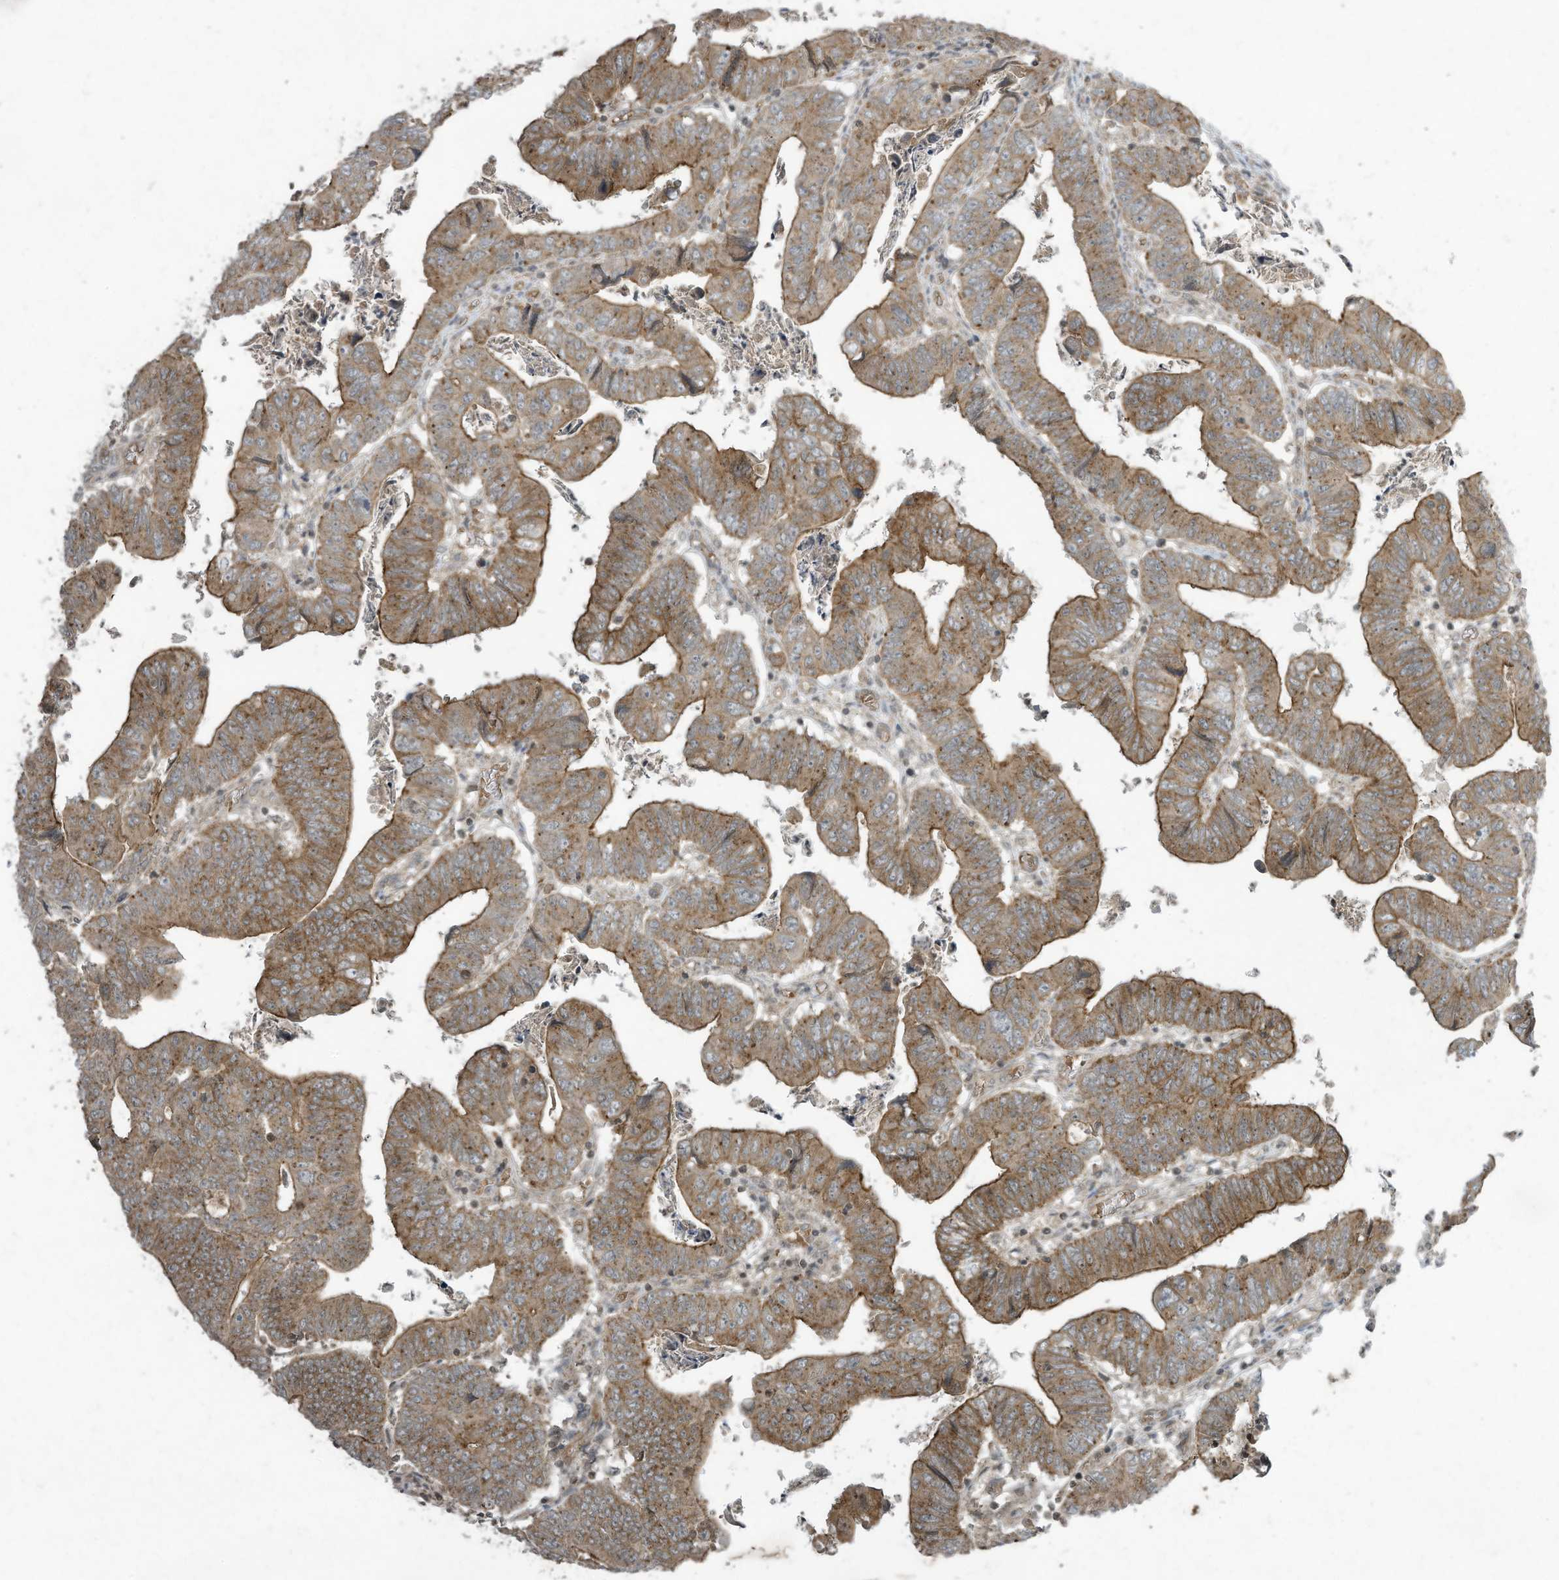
{"staining": {"intensity": "moderate", "quantity": ">75%", "location": "cytoplasmic/membranous"}, "tissue": "colorectal cancer", "cell_type": "Tumor cells", "image_type": "cancer", "snomed": [{"axis": "morphology", "description": "Normal tissue, NOS"}, {"axis": "morphology", "description": "Adenocarcinoma, NOS"}, {"axis": "topography", "description": "Rectum"}], "caption": "Colorectal cancer (adenocarcinoma) tissue reveals moderate cytoplasmic/membranous staining in about >75% of tumor cells, visualized by immunohistochemistry.", "gene": "MATN2", "patient": {"sex": "female", "age": 65}}